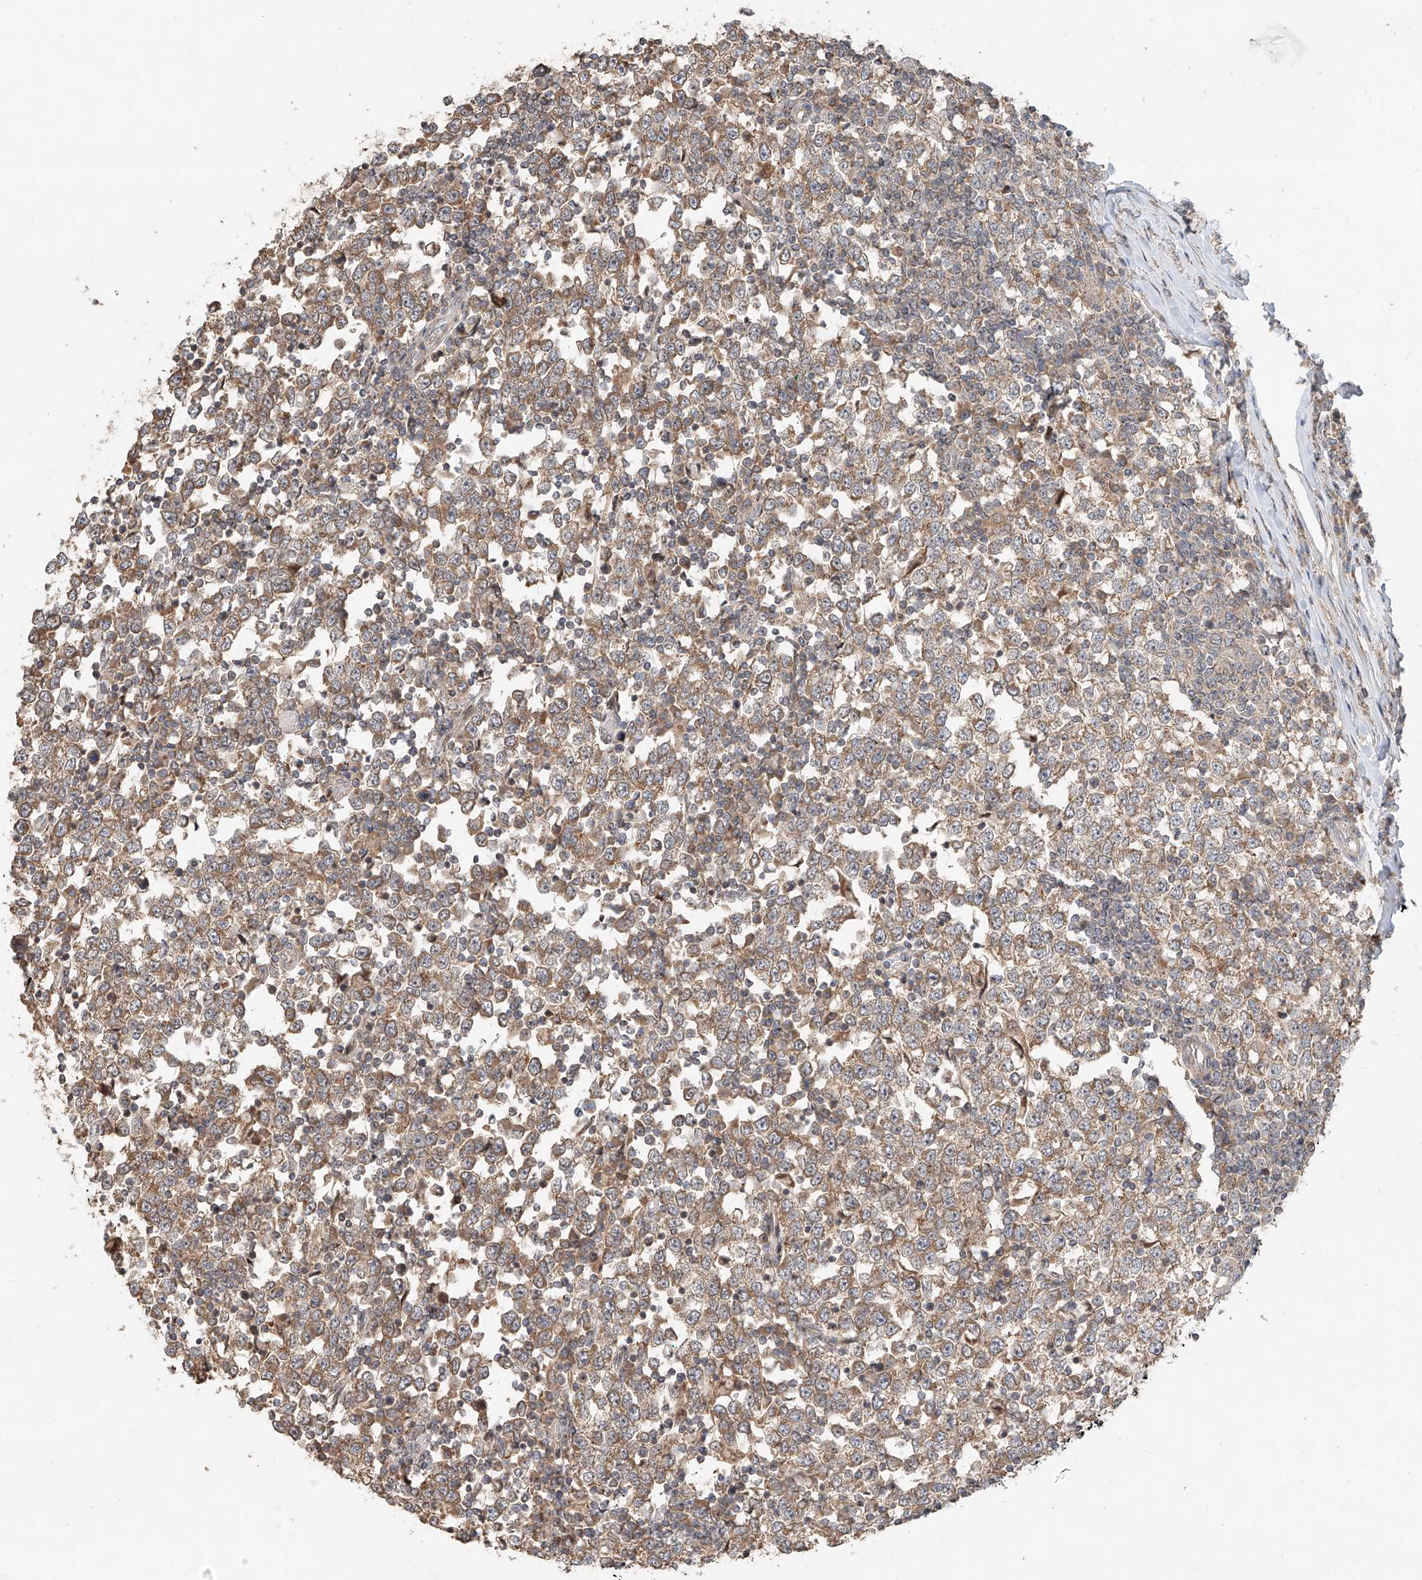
{"staining": {"intensity": "moderate", "quantity": ">75%", "location": "cytoplasmic/membranous"}, "tissue": "testis cancer", "cell_type": "Tumor cells", "image_type": "cancer", "snomed": [{"axis": "morphology", "description": "Seminoma, NOS"}, {"axis": "topography", "description": "Testis"}], "caption": "Protein positivity by immunohistochemistry (IHC) exhibits moderate cytoplasmic/membranous expression in about >75% of tumor cells in testis cancer.", "gene": "TMEM61", "patient": {"sex": "male", "age": 65}}